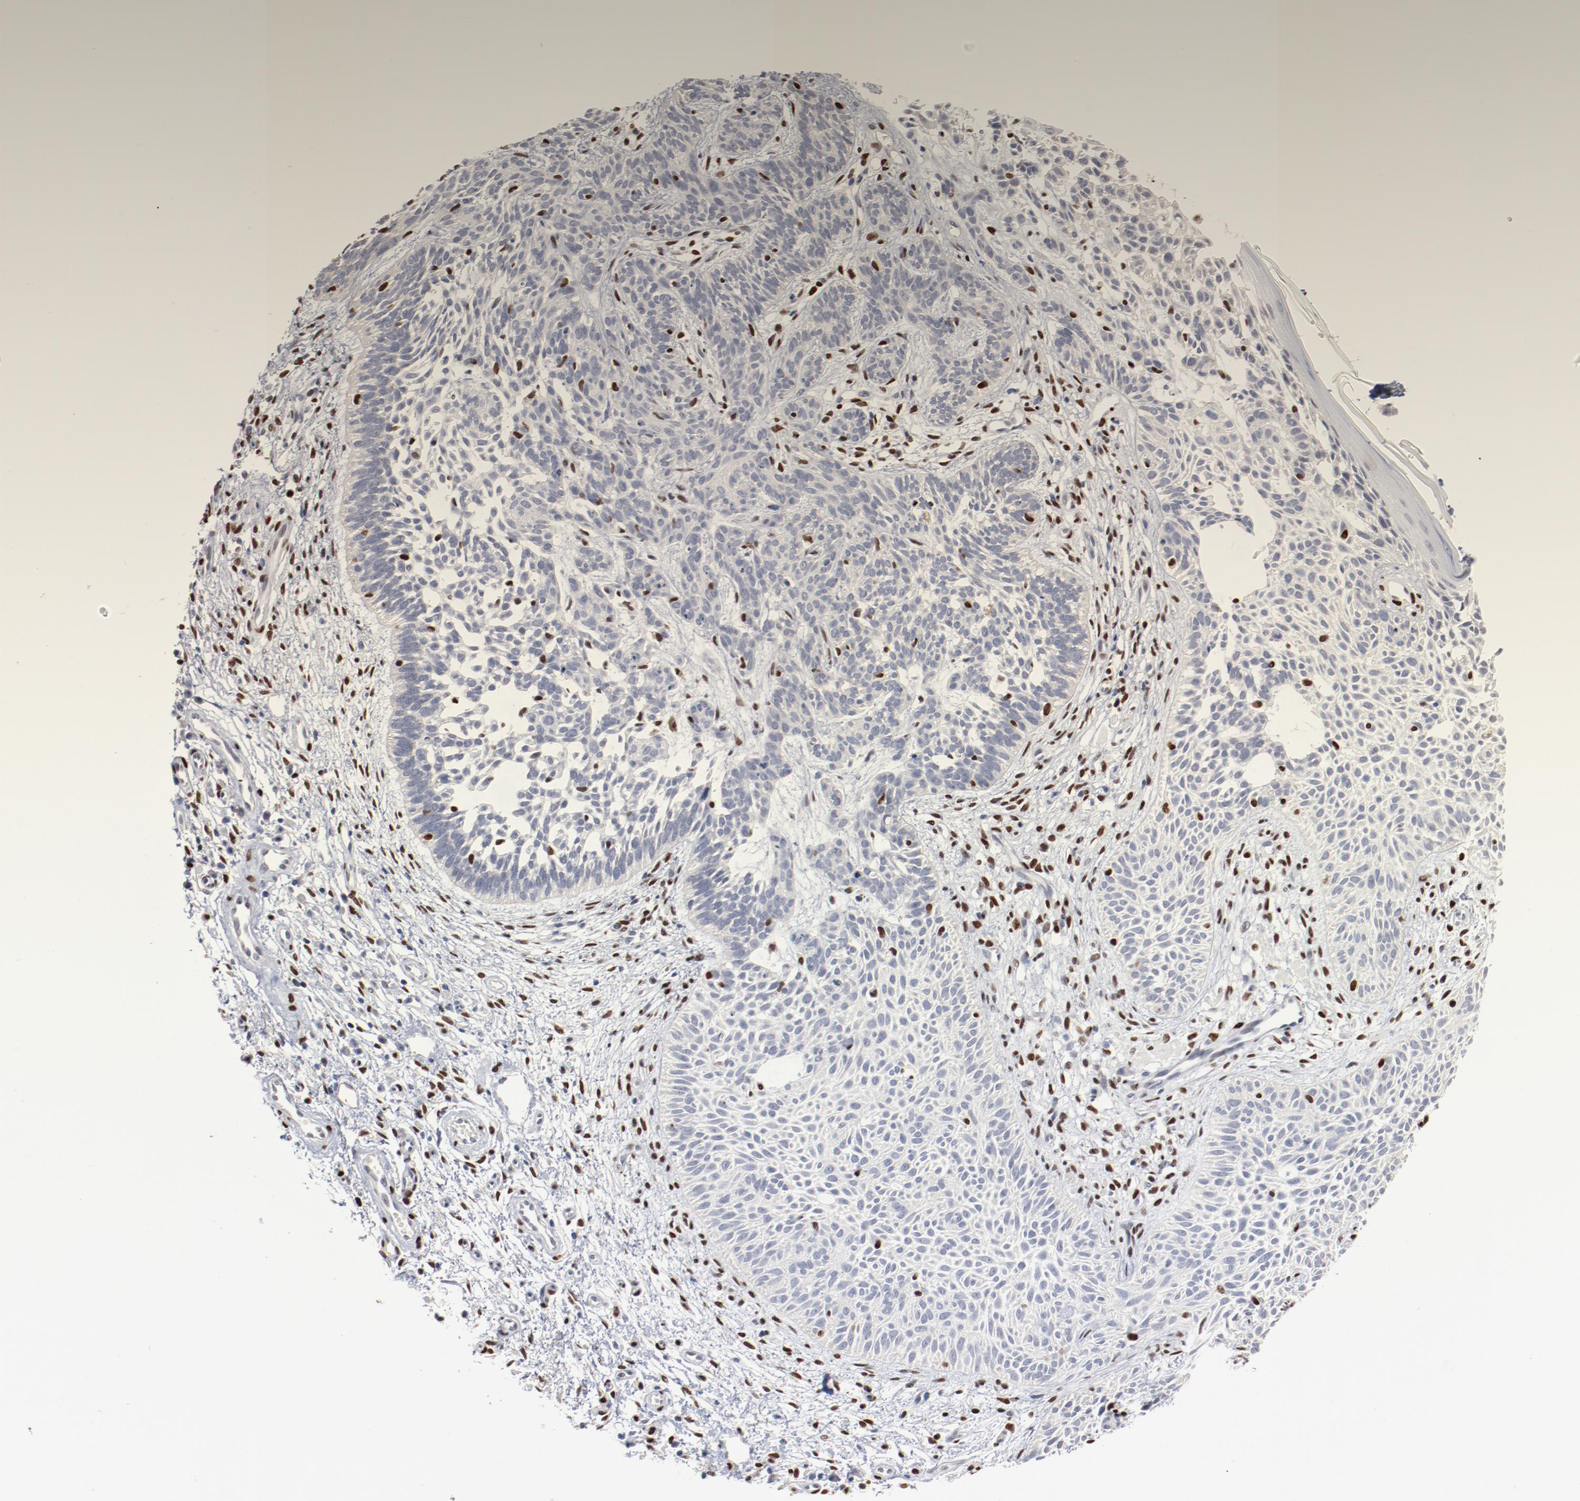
{"staining": {"intensity": "negative", "quantity": "none", "location": "none"}, "tissue": "skin cancer", "cell_type": "Tumor cells", "image_type": "cancer", "snomed": [{"axis": "morphology", "description": "Normal tissue, NOS"}, {"axis": "morphology", "description": "Basal cell carcinoma"}, {"axis": "topography", "description": "Skin"}], "caption": "Immunohistochemistry histopathology image of human basal cell carcinoma (skin) stained for a protein (brown), which shows no staining in tumor cells. Brightfield microscopy of immunohistochemistry (IHC) stained with DAB (3,3'-diaminobenzidine) (brown) and hematoxylin (blue), captured at high magnification.", "gene": "ZEB2", "patient": {"sex": "female", "age": 69}}